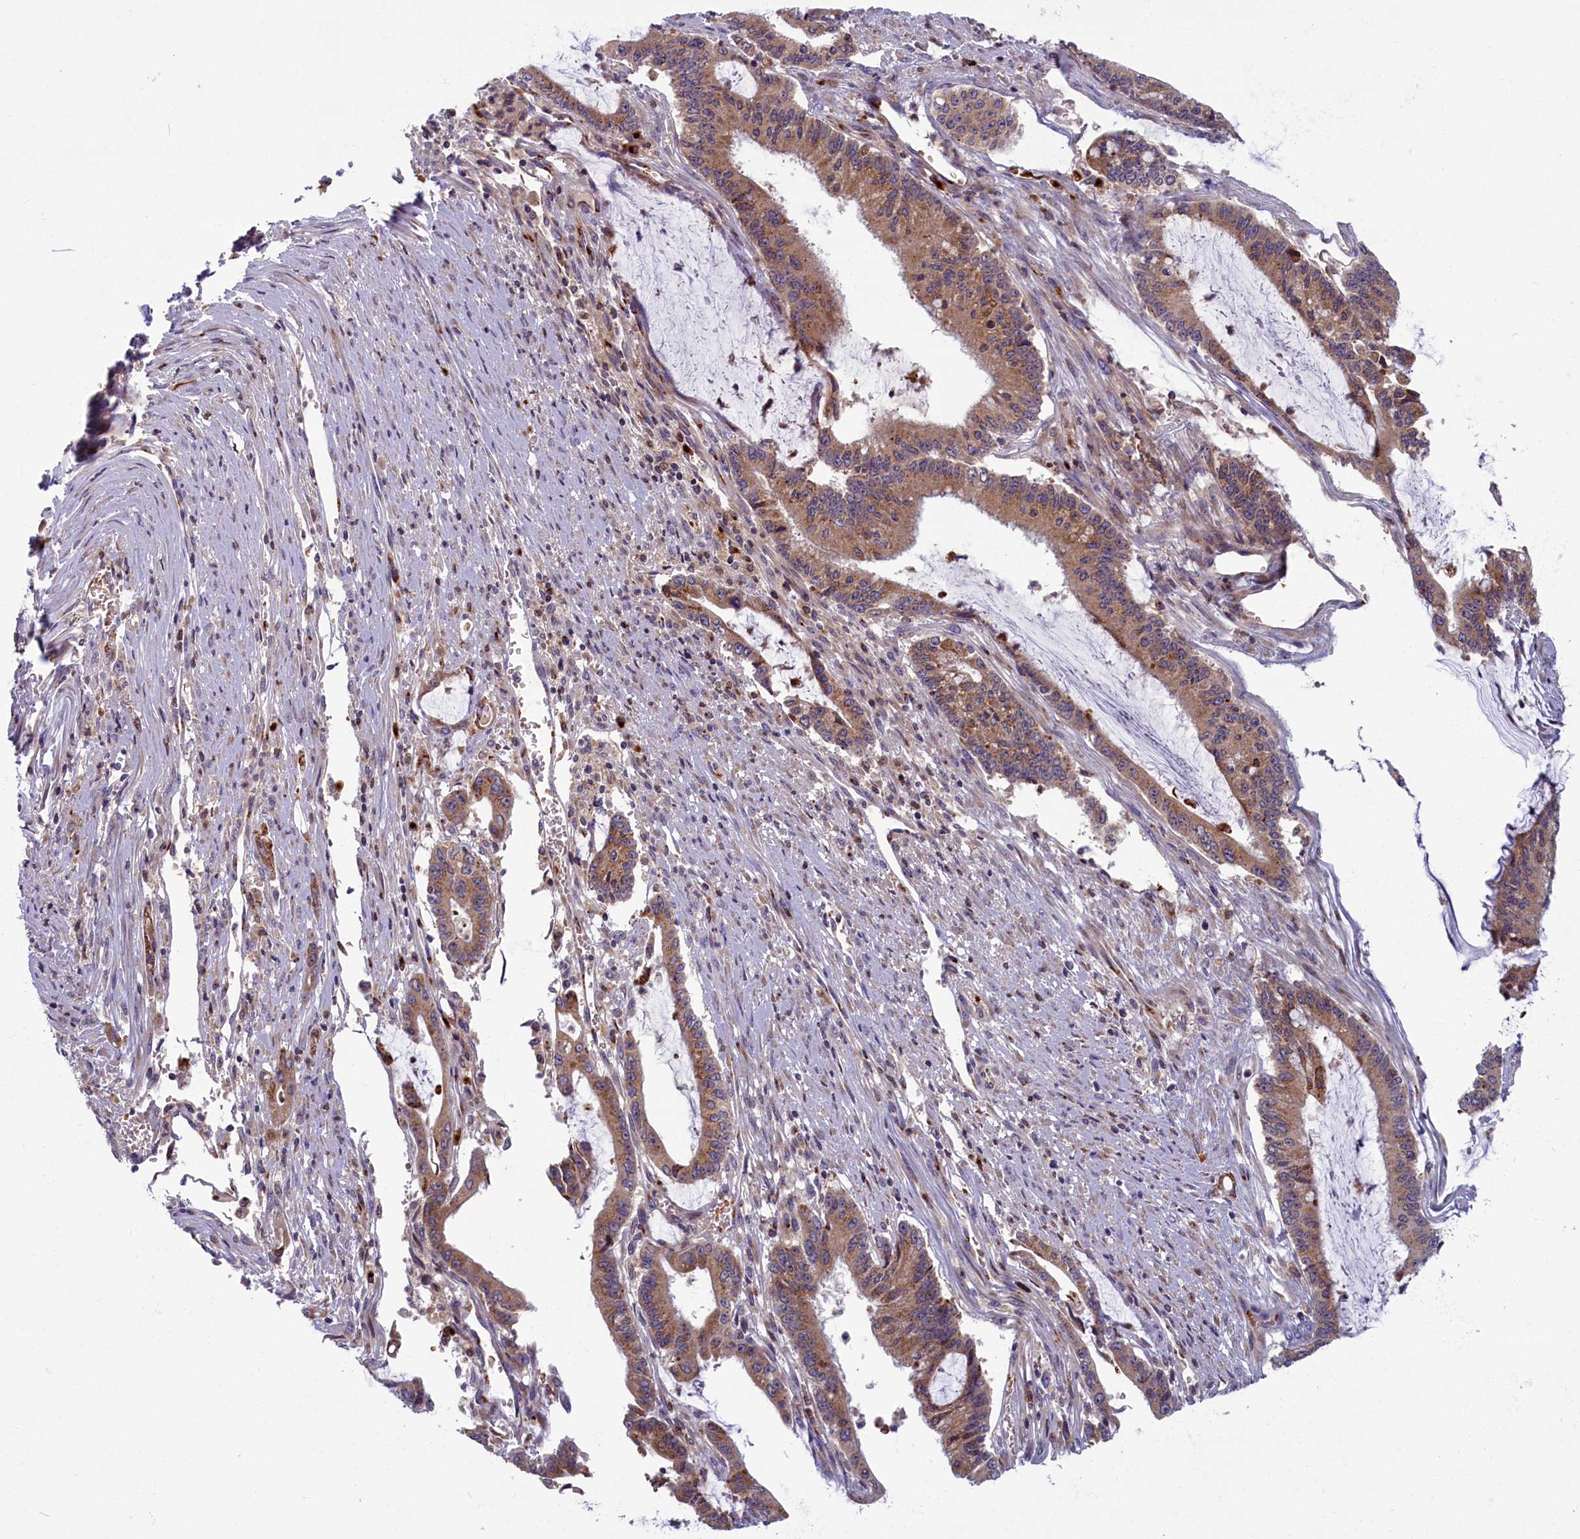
{"staining": {"intensity": "moderate", "quantity": ">75%", "location": "cytoplasmic/membranous"}, "tissue": "pancreatic cancer", "cell_type": "Tumor cells", "image_type": "cancer", "snomed": [{"axis": "morphology", "description": "Adenocarcinoma, NOS"}, {"axis": "topography", "description": "Pancreas"}], "caption": "Immunohistochemistry histopathology image of neoplastic tissue: human pancreatic cancer stained using immunohistochemistry demonstrates medium levels of moderate protein expression localized specifically in the cytoplasmic/membranous of tumor cells, appearing as a cytoplasmic/membranous brown color.", "gene": "BLVRB", "patient": {"sex": "female", "age": 50}}